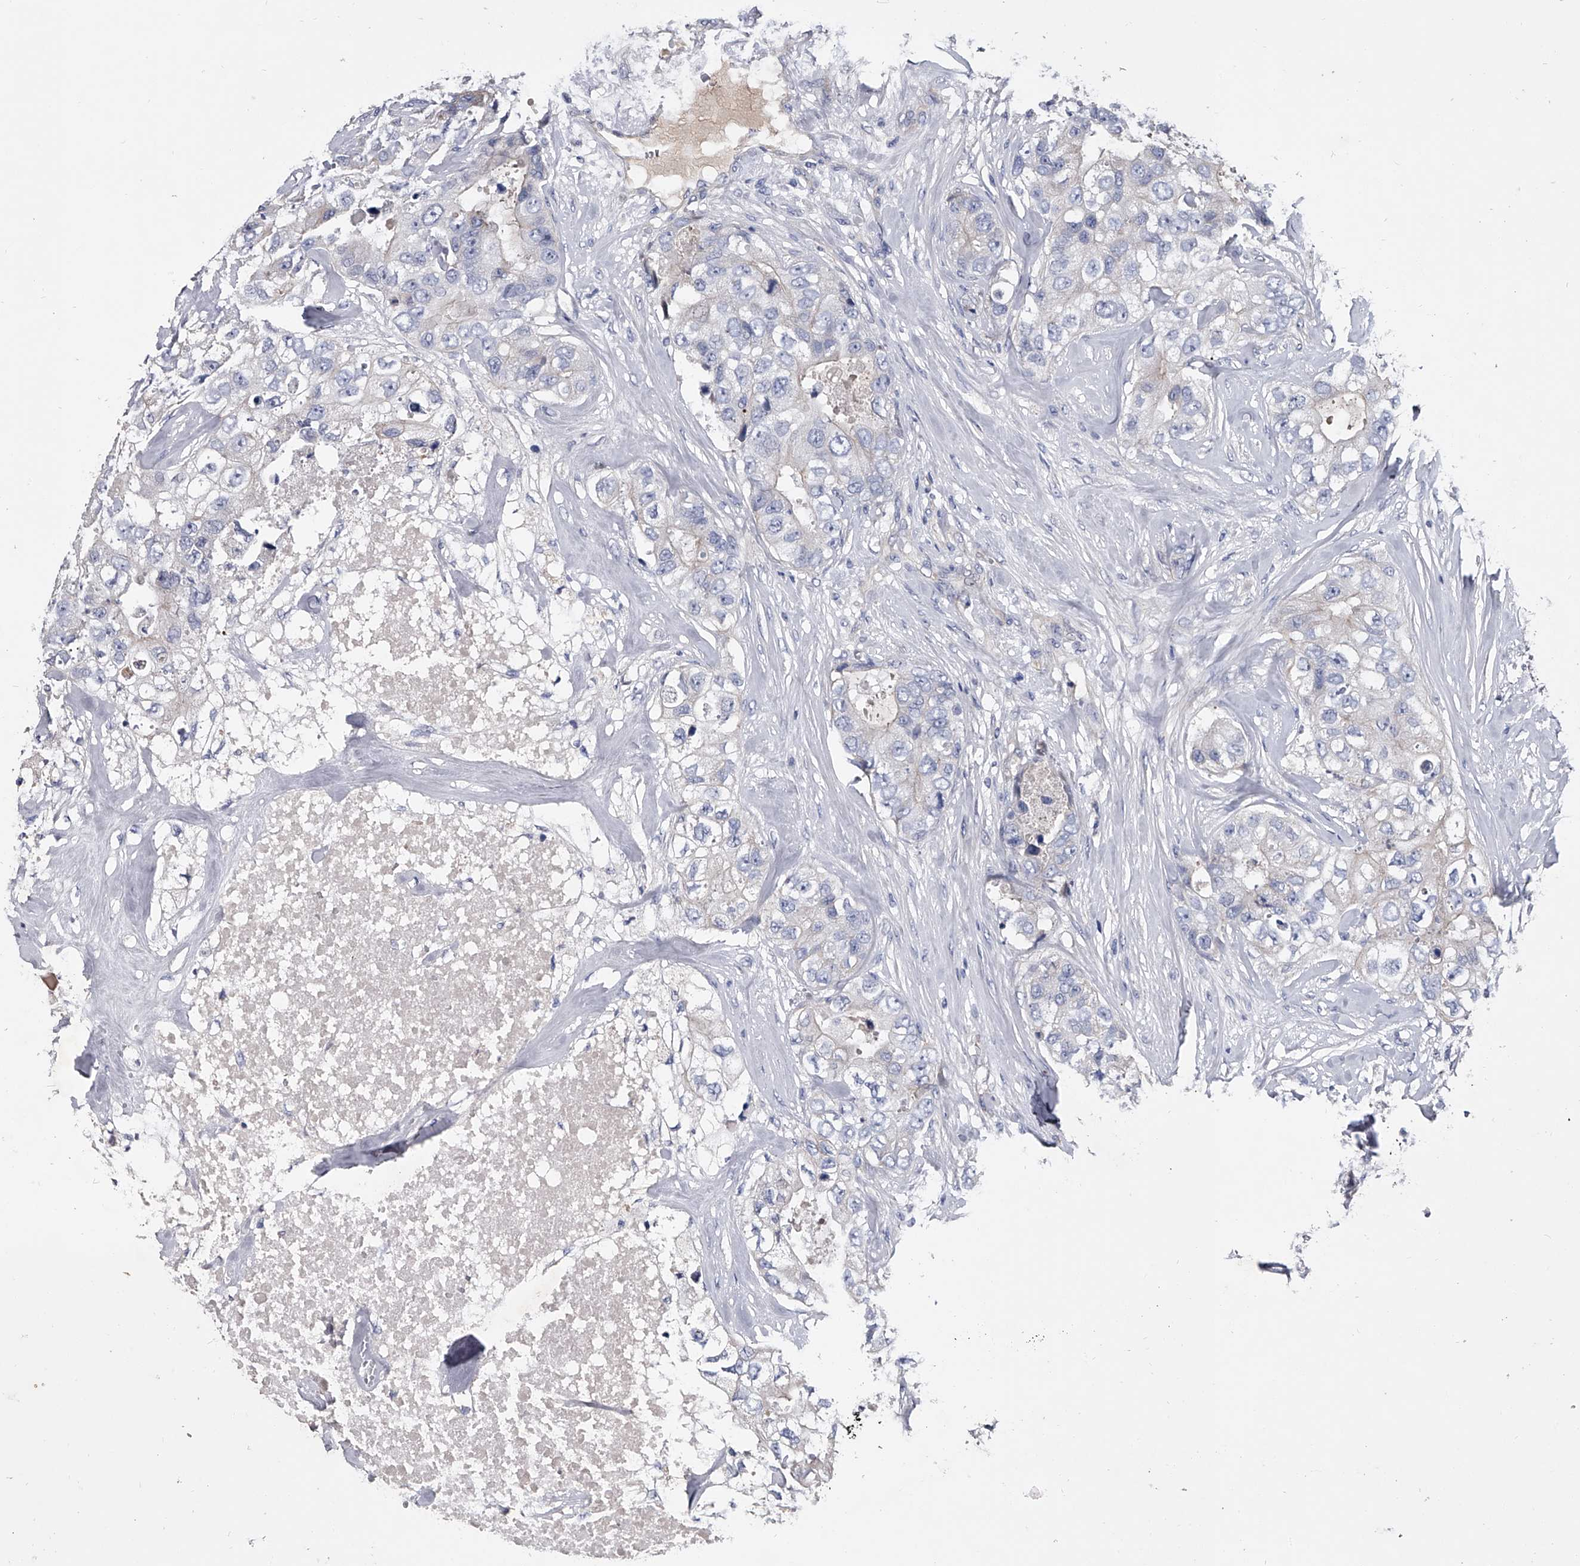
{"staining": {"intensity": "negative", "quantity": "none", "location": "none"}, "tissue": "breast cancer", "cell_type": "Tumor cells", "image_type": "cancer", "snomed": [{"axis": "morphology", "description": "Duct carcinoma"}, {"axis": "topography", "description": "Breast"}], "caption": "Image shows no protein staining in tumor cells of invasive ductal carcinoma (breast) tissue. Nuclei are stained in blue.", "gene": "EFCAB7", "patient": {"sex": "female", "age": 62}}